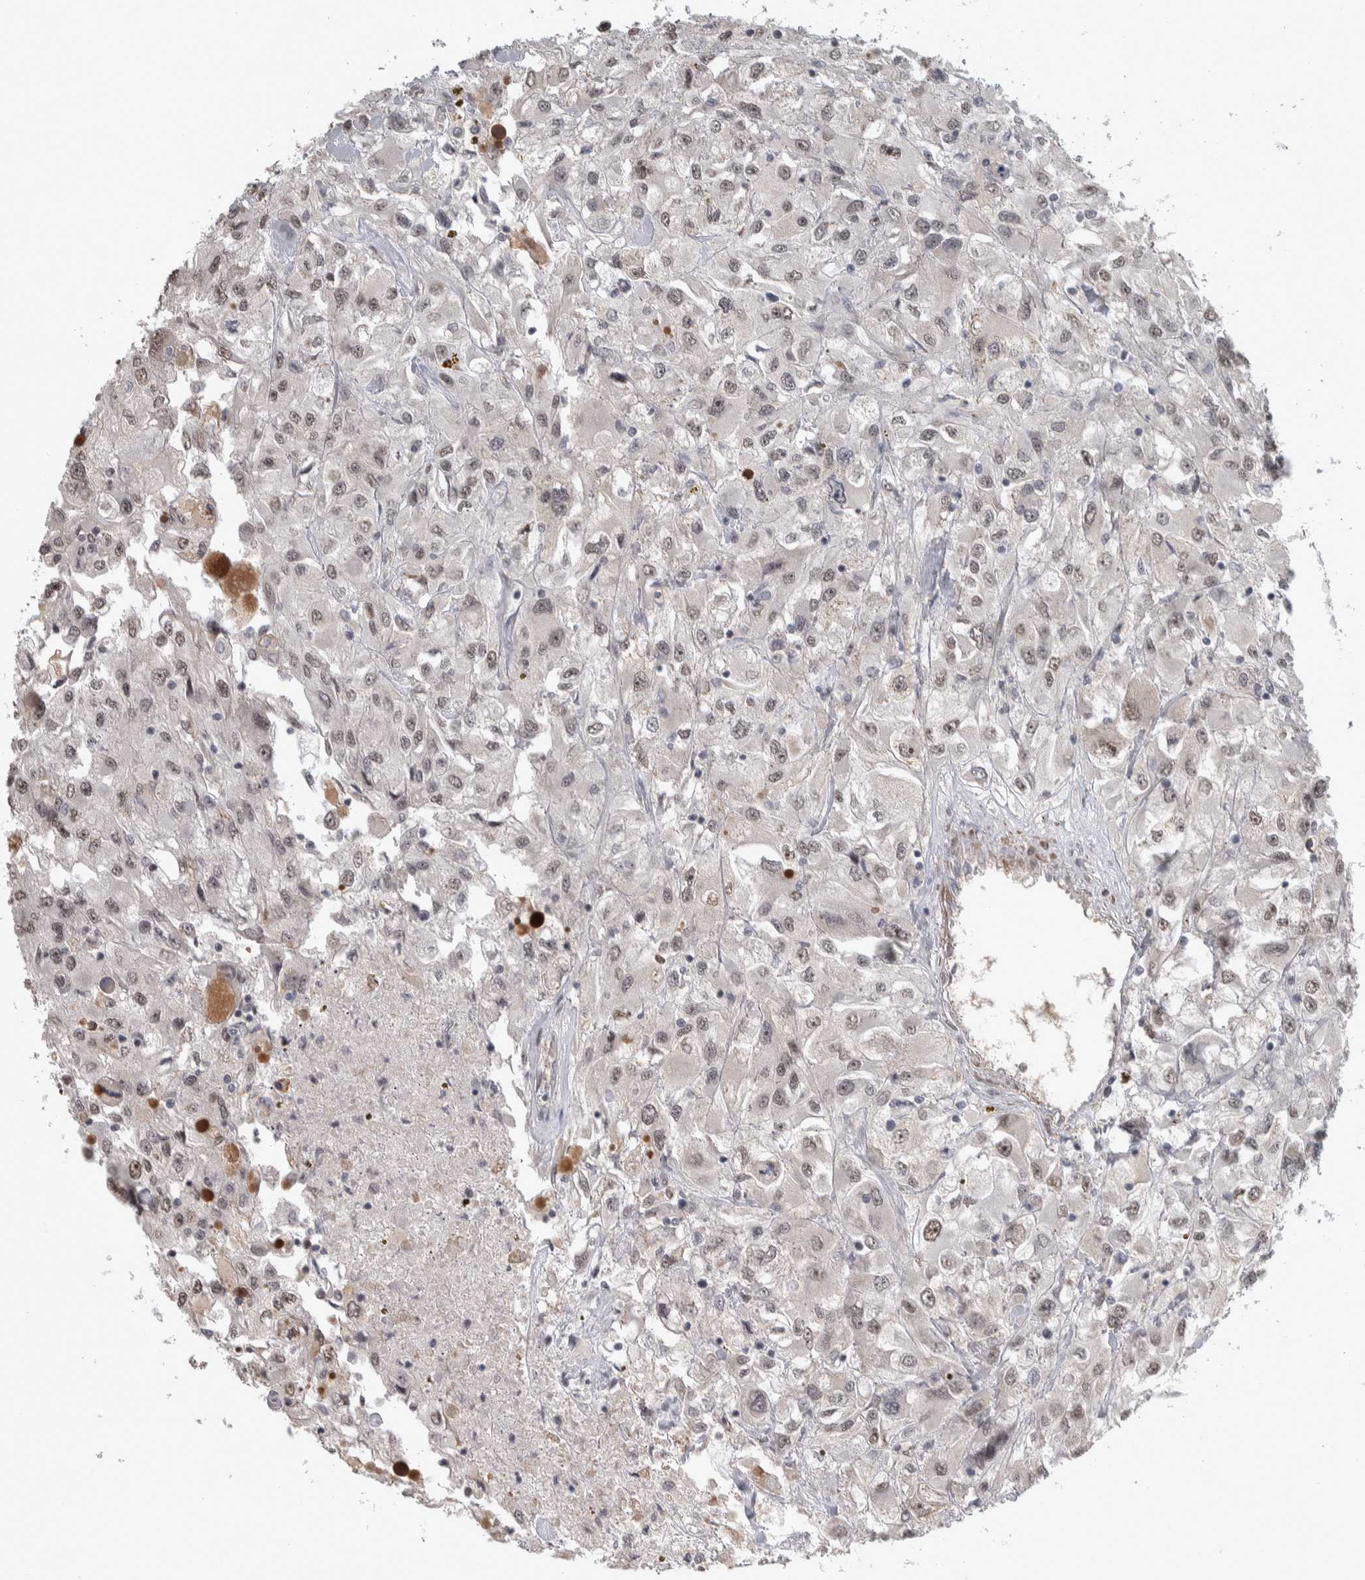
{"staining": {"intensity": "weak", "quantity": "25%-75%", "location": "nuclear"}, "tissue": "renal cancer", "cell_type": "Tumor cells", "image_type": "cancer", "snomed": [{"axis": "morphology", "description": "Adenocarcinoma, NOS"}, {"axis": "topography", "description": "Kidney"}], "caption": "Protein expression analysis of renal cancer demonstrates weak nuclear positivity in approximately 25%-75% of tumor cells.", "gene": "DDX42", "patient": {"sex": "female", "age": 52}}